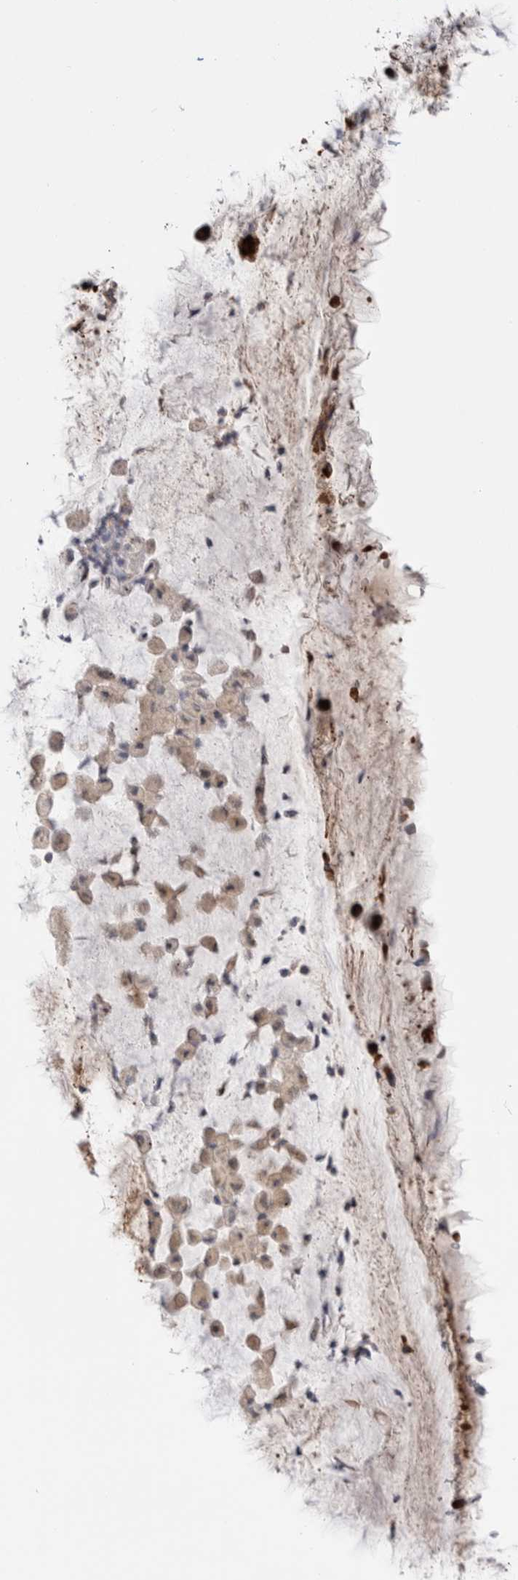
{"staining": {"intensity": "strong", "quantity": ">75%", "location": "cytoplasmic/membranous"}, "tissue": "bronchus", "cell_type": "Respiratory epithelial cells", "image_type": "normal", "snomed": [{"axis": "morphology", "description": "Normal tissue, NOS"}, {"axis": "topography", "description": "Cartilage tissue"}], "caption": "This histopathology image reveals immunohistochemistry (IHC) staining of normal human bronchus, with high strong cytoplasmic/membranous positivity in approximately >75% of respiratory epithelial cells.", "gene": "C1orf112", "patient": {"sex": "female", "age": 63}}